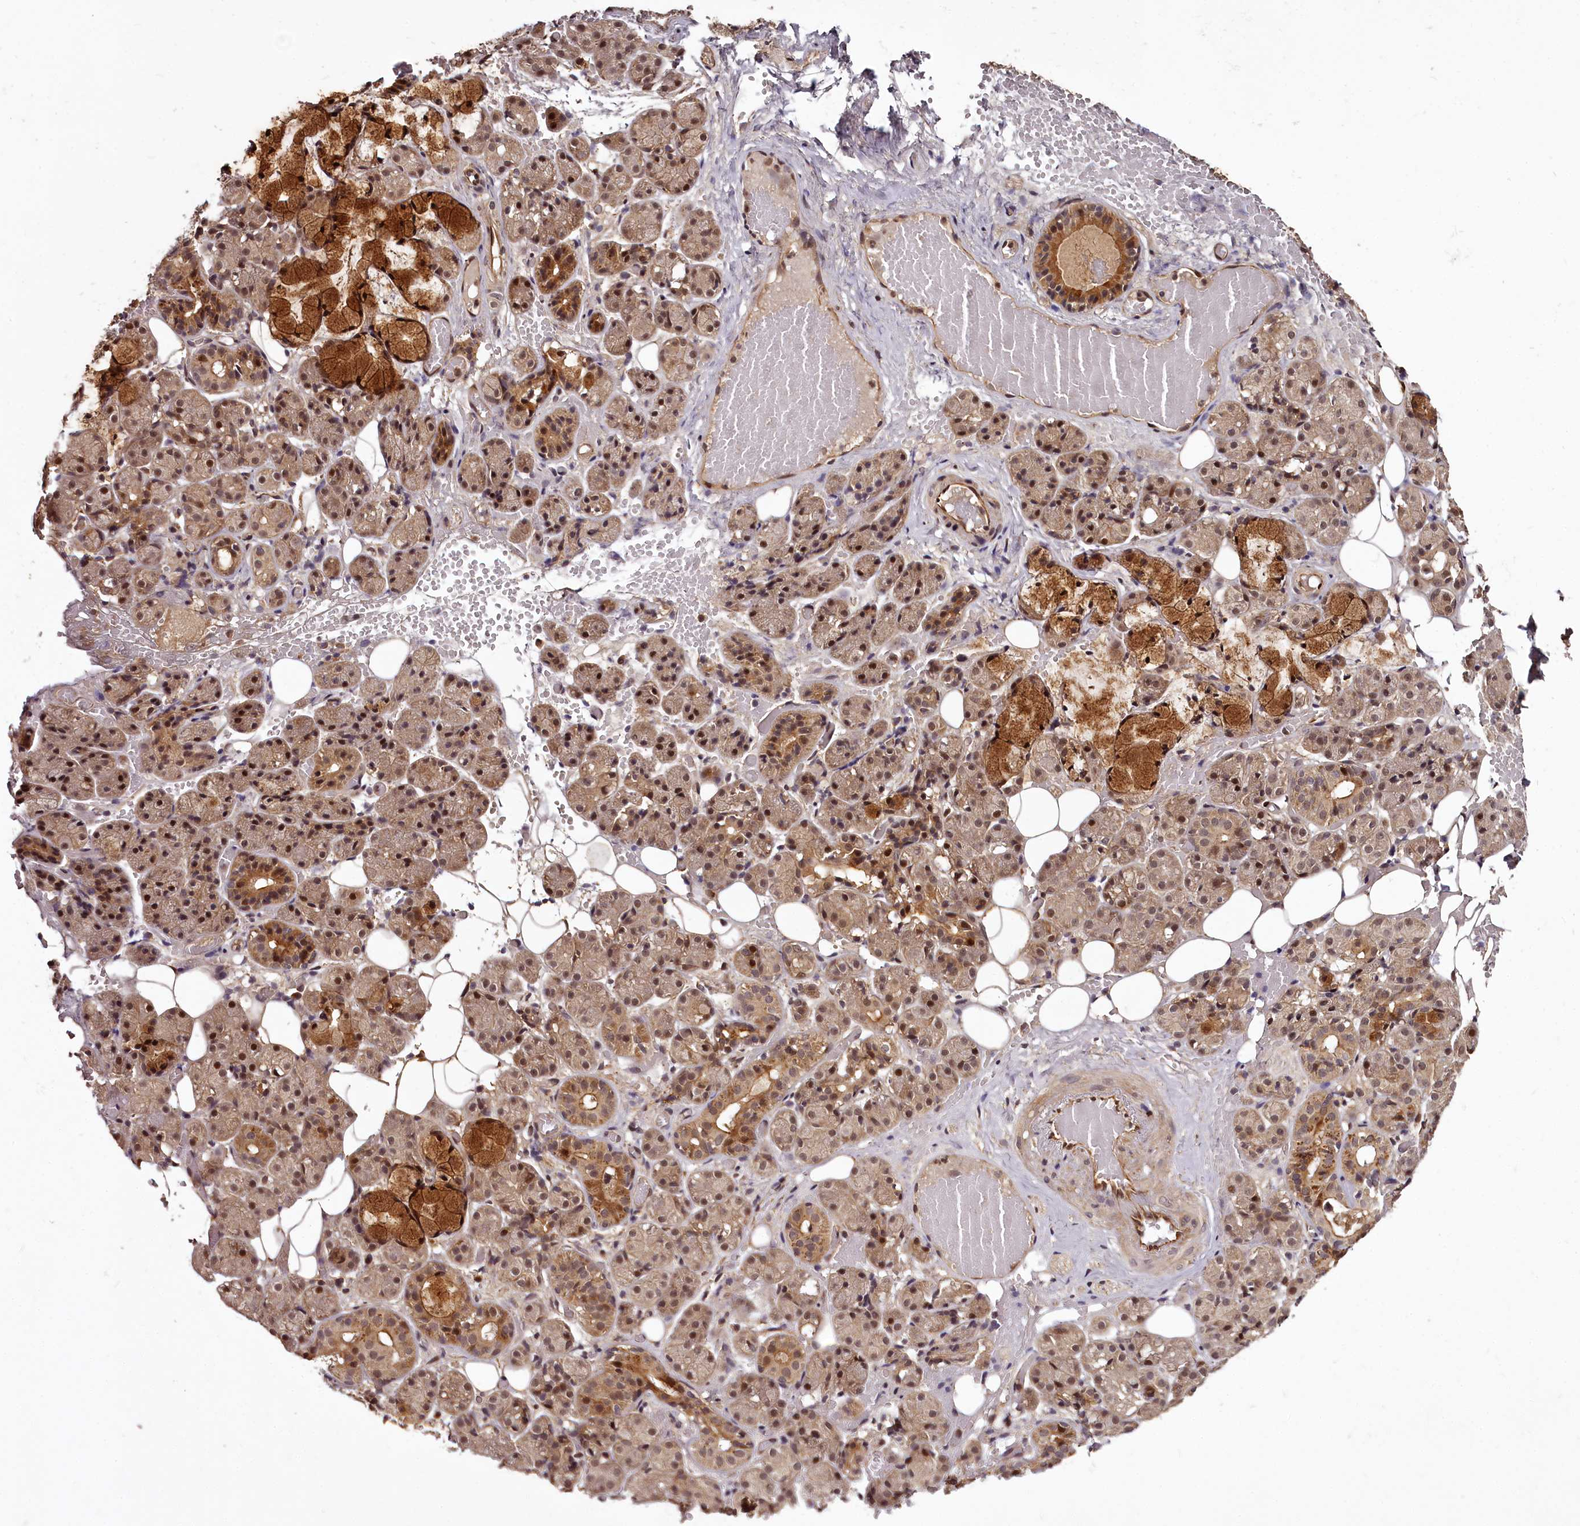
{"staining": {"intensity": "strong", "quantity": "25%-75%", "location": "cytoplasmic/membranous,nuclear"}, "tissue": "salivary gland", "cell_type": "Glandular cells", "image_type": "normal", "snomed": [{"axis": "morphology", "description": "Normal tissue, NOS"}, {"axis": "topography", "description": "Salivary gland"}], "caption": "Glandular cells show strong cytoplasmic/membranous,nuclear expression in about 25%-75% of cells in unremarkable salivary gland.", "gene": "MAML3", "patient": {"sex": "male", "age": 63}}